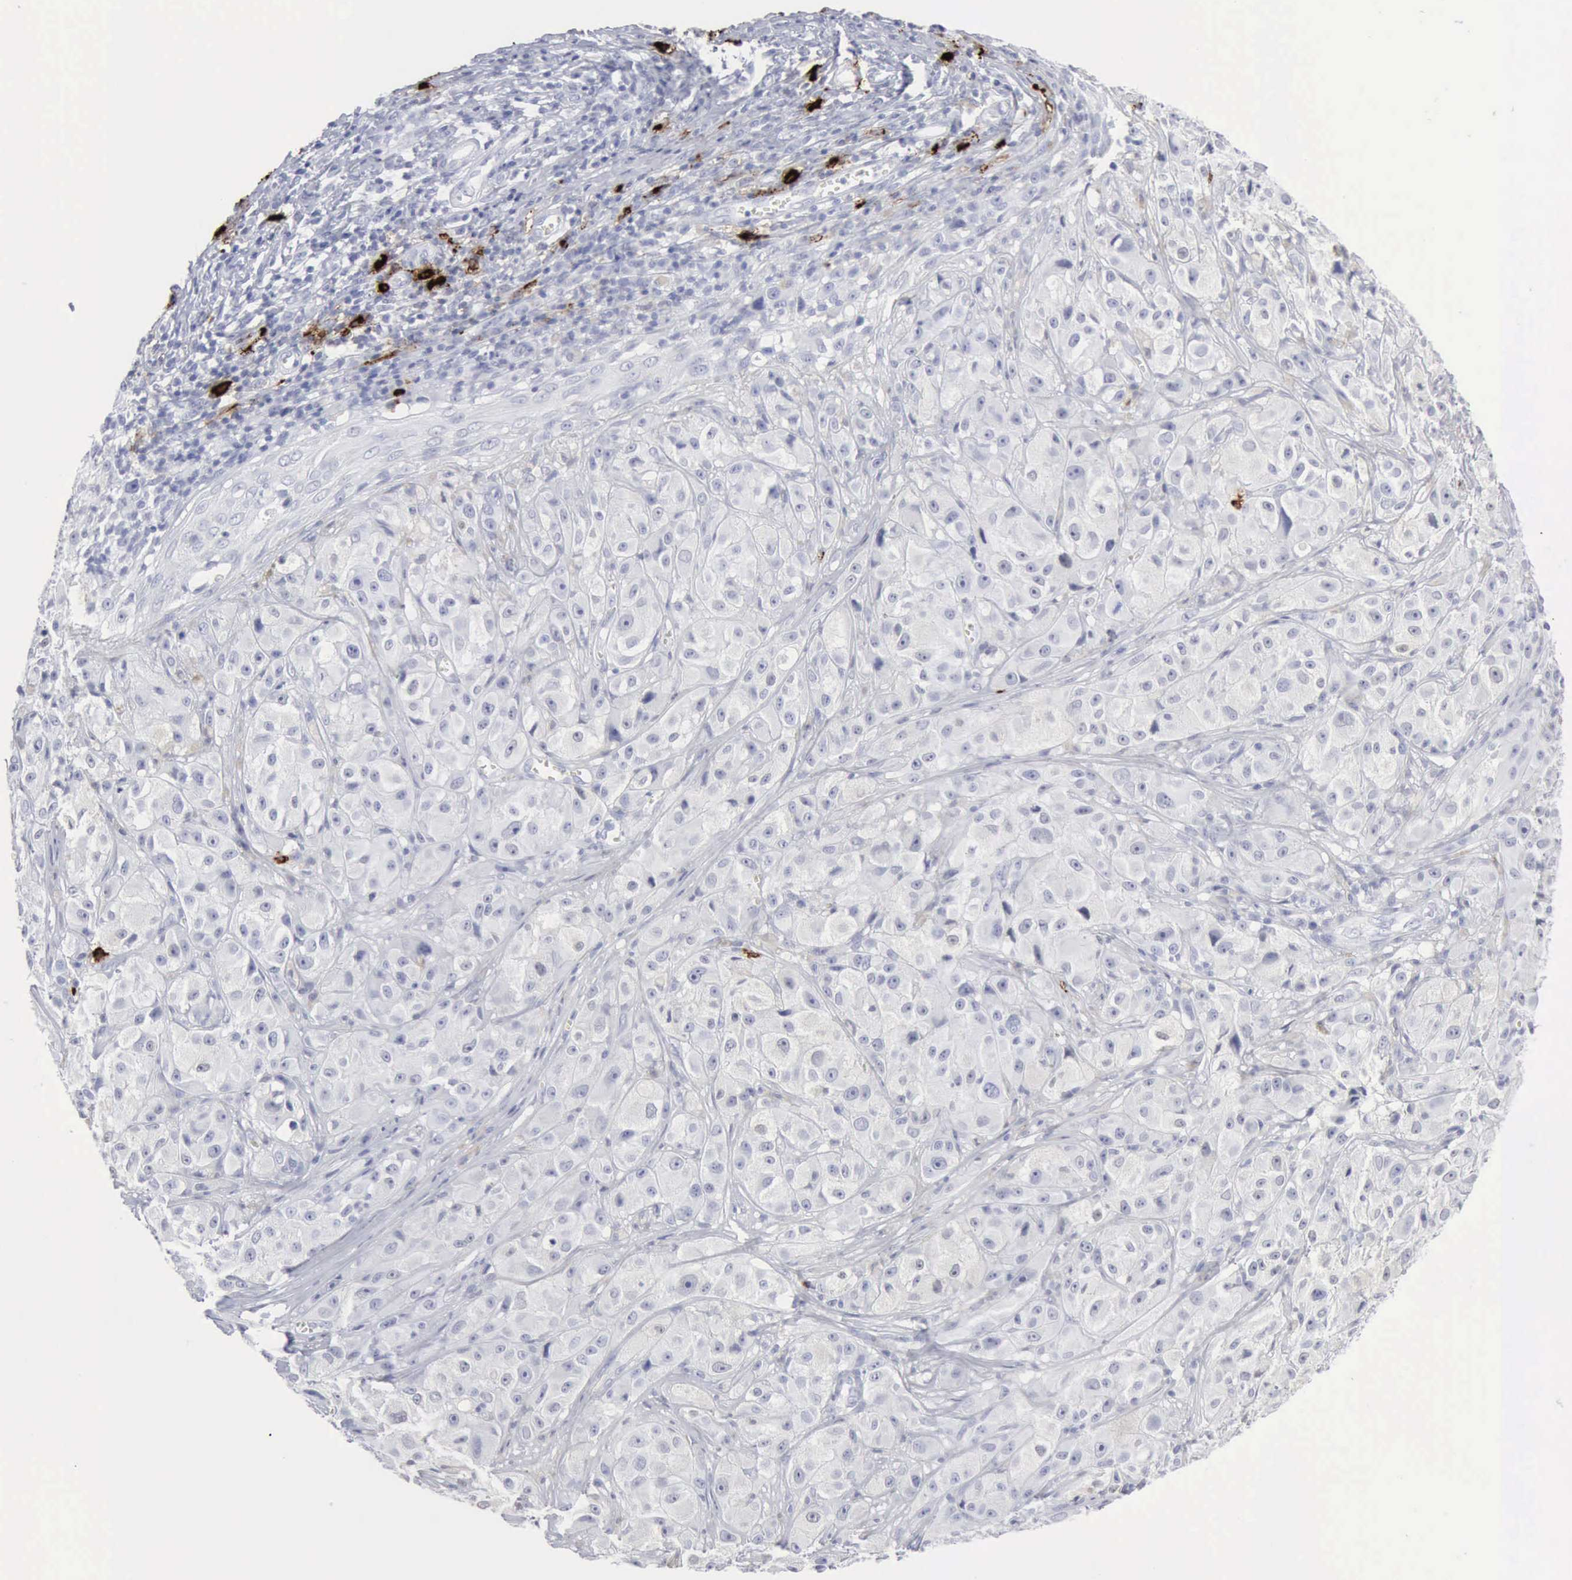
{"staining": {"intensity": "negative", "quantity": "none", "location": "none"}, "tissue": "melanoma", "cell_type": "Tumor cells", "image_type": "cancer", "snomed": [{"axis": "morphology", "description": "Malignant melanoma, NOS"}, {"axis": "topography", "description": "Skin"}], "caption": "IHC photomicrograph of neoplastic tissue: human melanoma stained with DAB demonstrates no significant protein positivity in tumor cells.", "gene": "CMA1", "patient": {"sex": "male", "age": 56}}